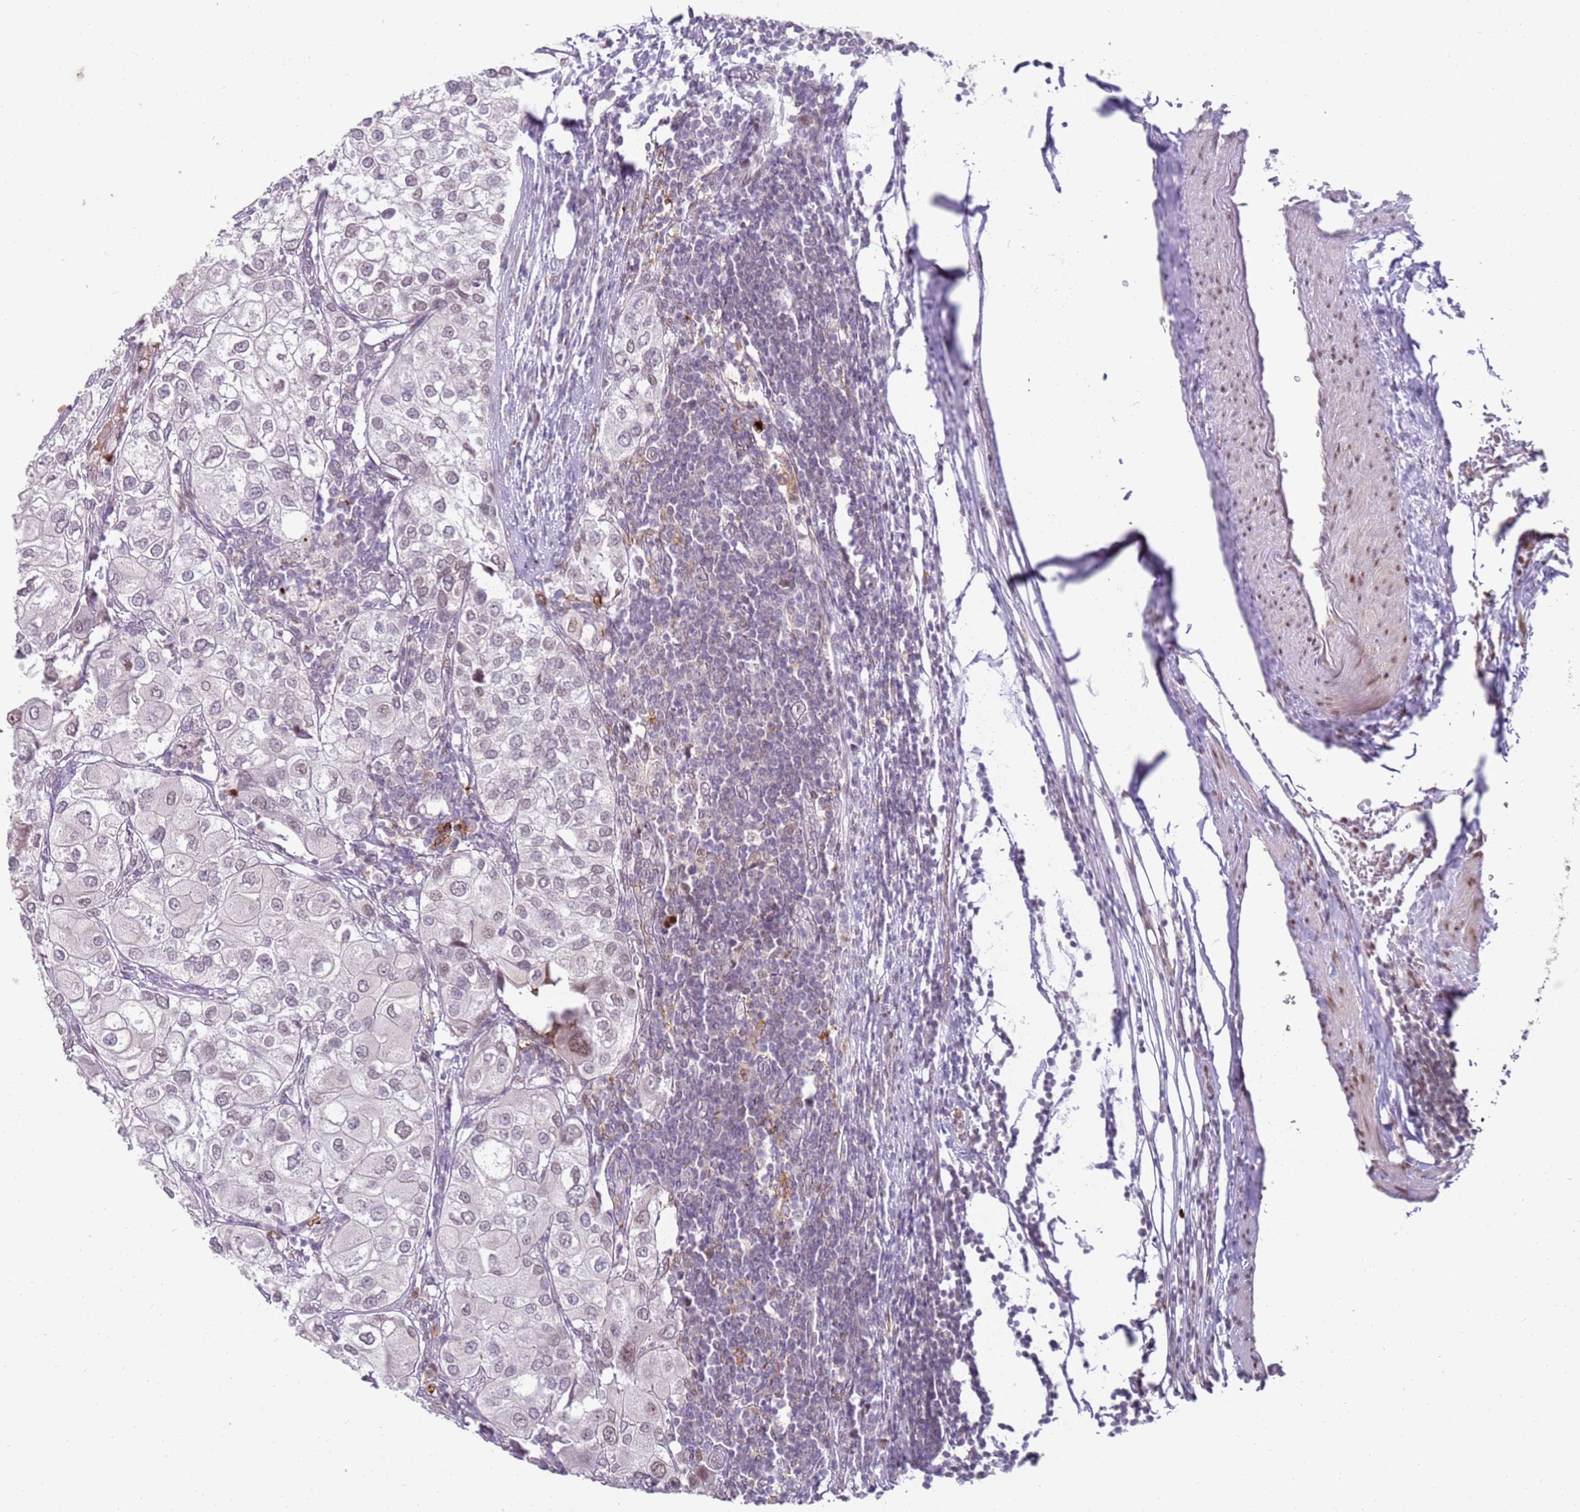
{"staining": {"intensity": "moderate", "quantity": "<25%", "location": "nuclear"}, "tissue": "urothelial cancer", "cell_type": "Tumor cells", "image_type": "cancer", "snomed": [{"axis": "morphology", "description": "Urothelial carcinoma, High grade"}, {"axis": "topography", "description": "Urinary bladder"}], "caption": "Moderate nuclear positivity is identified in approximately <25% of tumor cells in high-grade urothelial carcinoma.", "gene": "PHC2", "patient": {"sex": "male", "age": 64}}